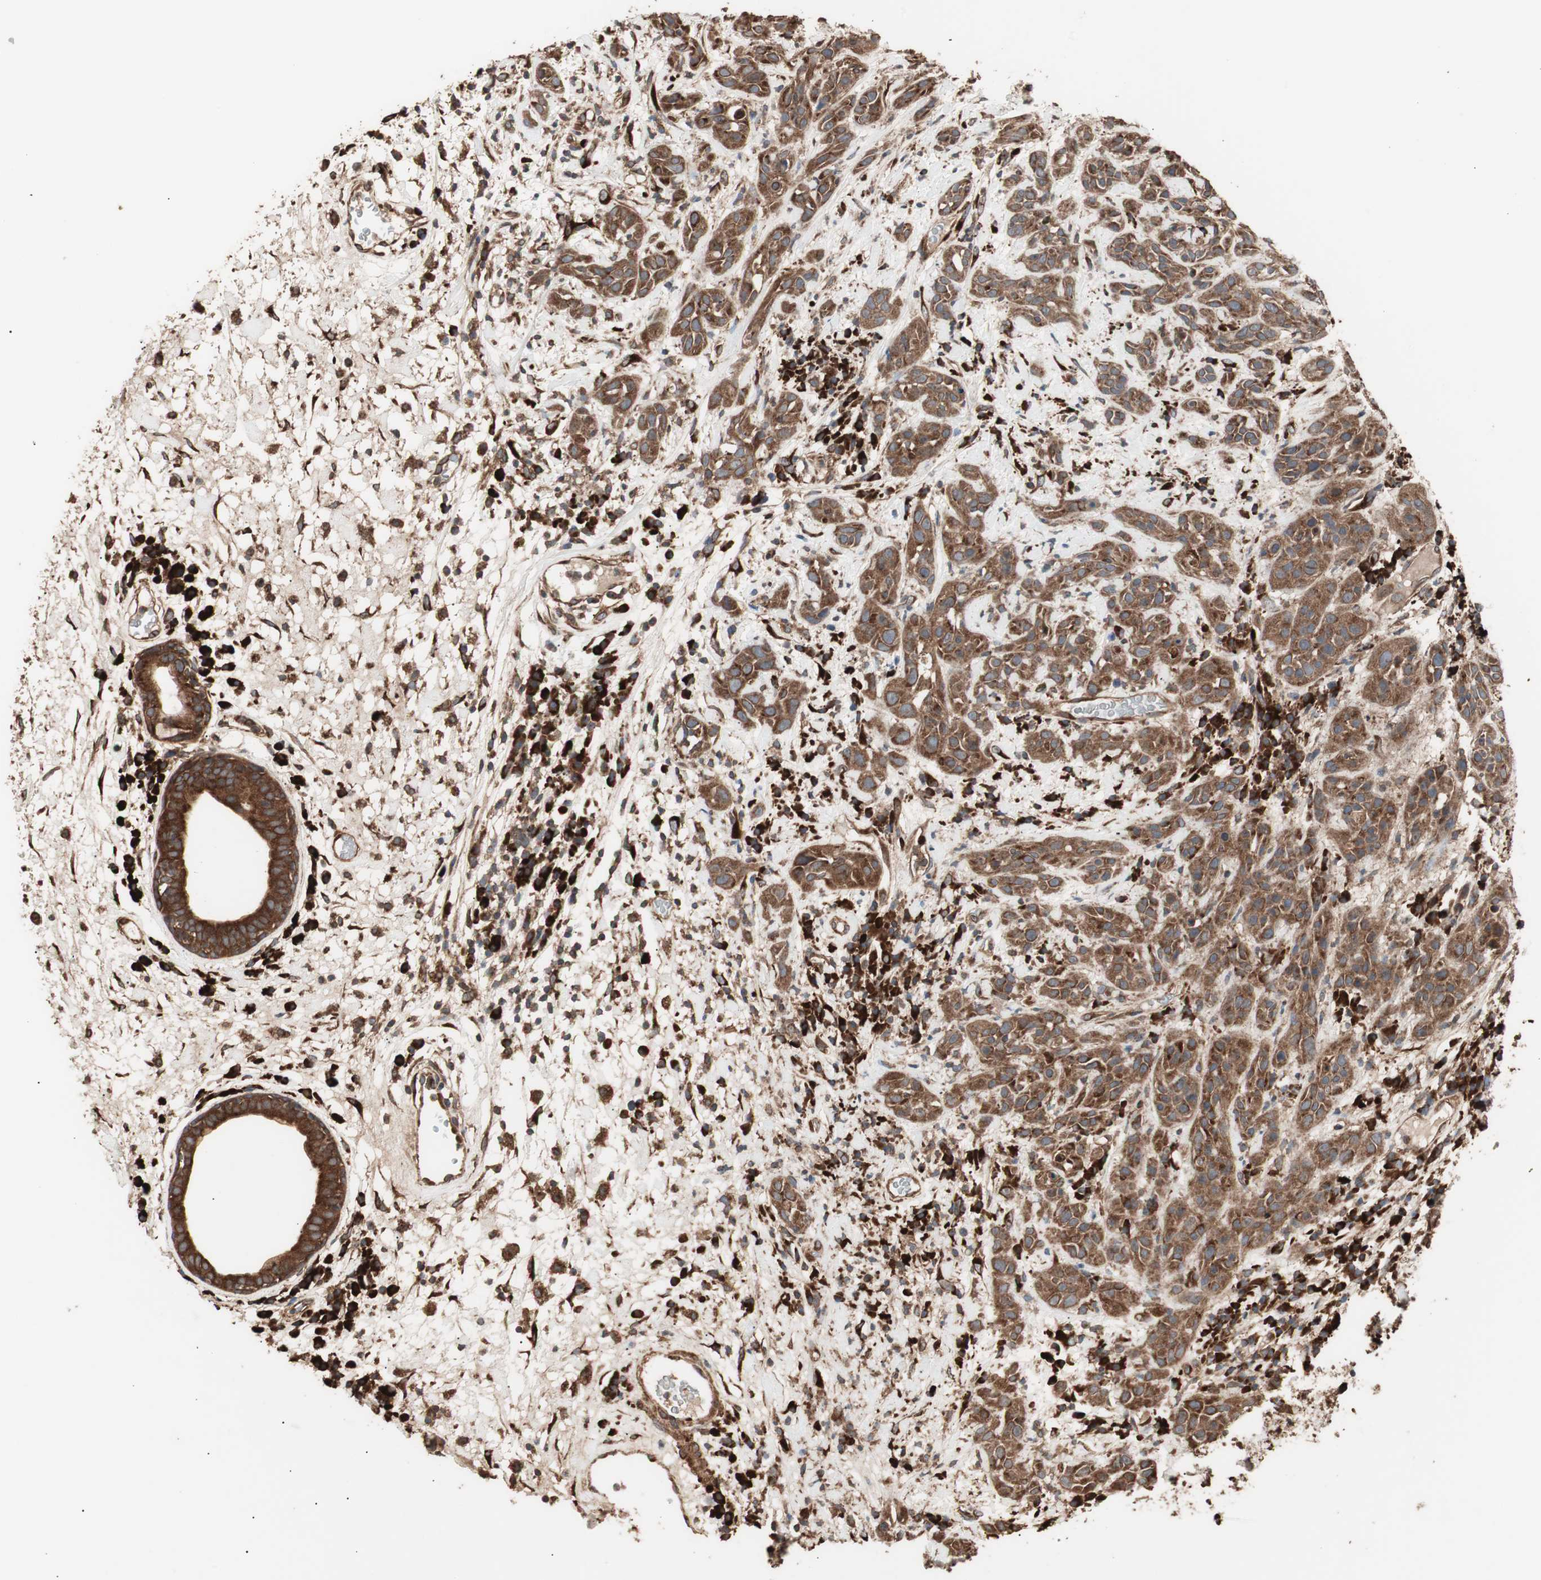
{"staining": {"intensity": "moderate", "quantity": ">75%", "location": "cytoplasmic/membranous"}, "tissue": "head and neck cancer", "cell_type": "Tumor cells", "image_type": "cancer", "snomed": [{"axis": "morphology", "description": "Squamous cell carcinoma, NOS"}, {"axis": "topography", "description": "Head-Neck"}], "caption": "High-magnification brightfield microscopy of head and neck squamous cell carcinoma stained with DAB (3,3'-diaminobenzidine) (brown) and counterstained with hematoxylin (blue). tumor cells exhibit moderate cytoplasmic/membranous expression is identified in about>75% of cells.", "gene": "LZTS1", "patient": {"sex": "male", "age": 62}}